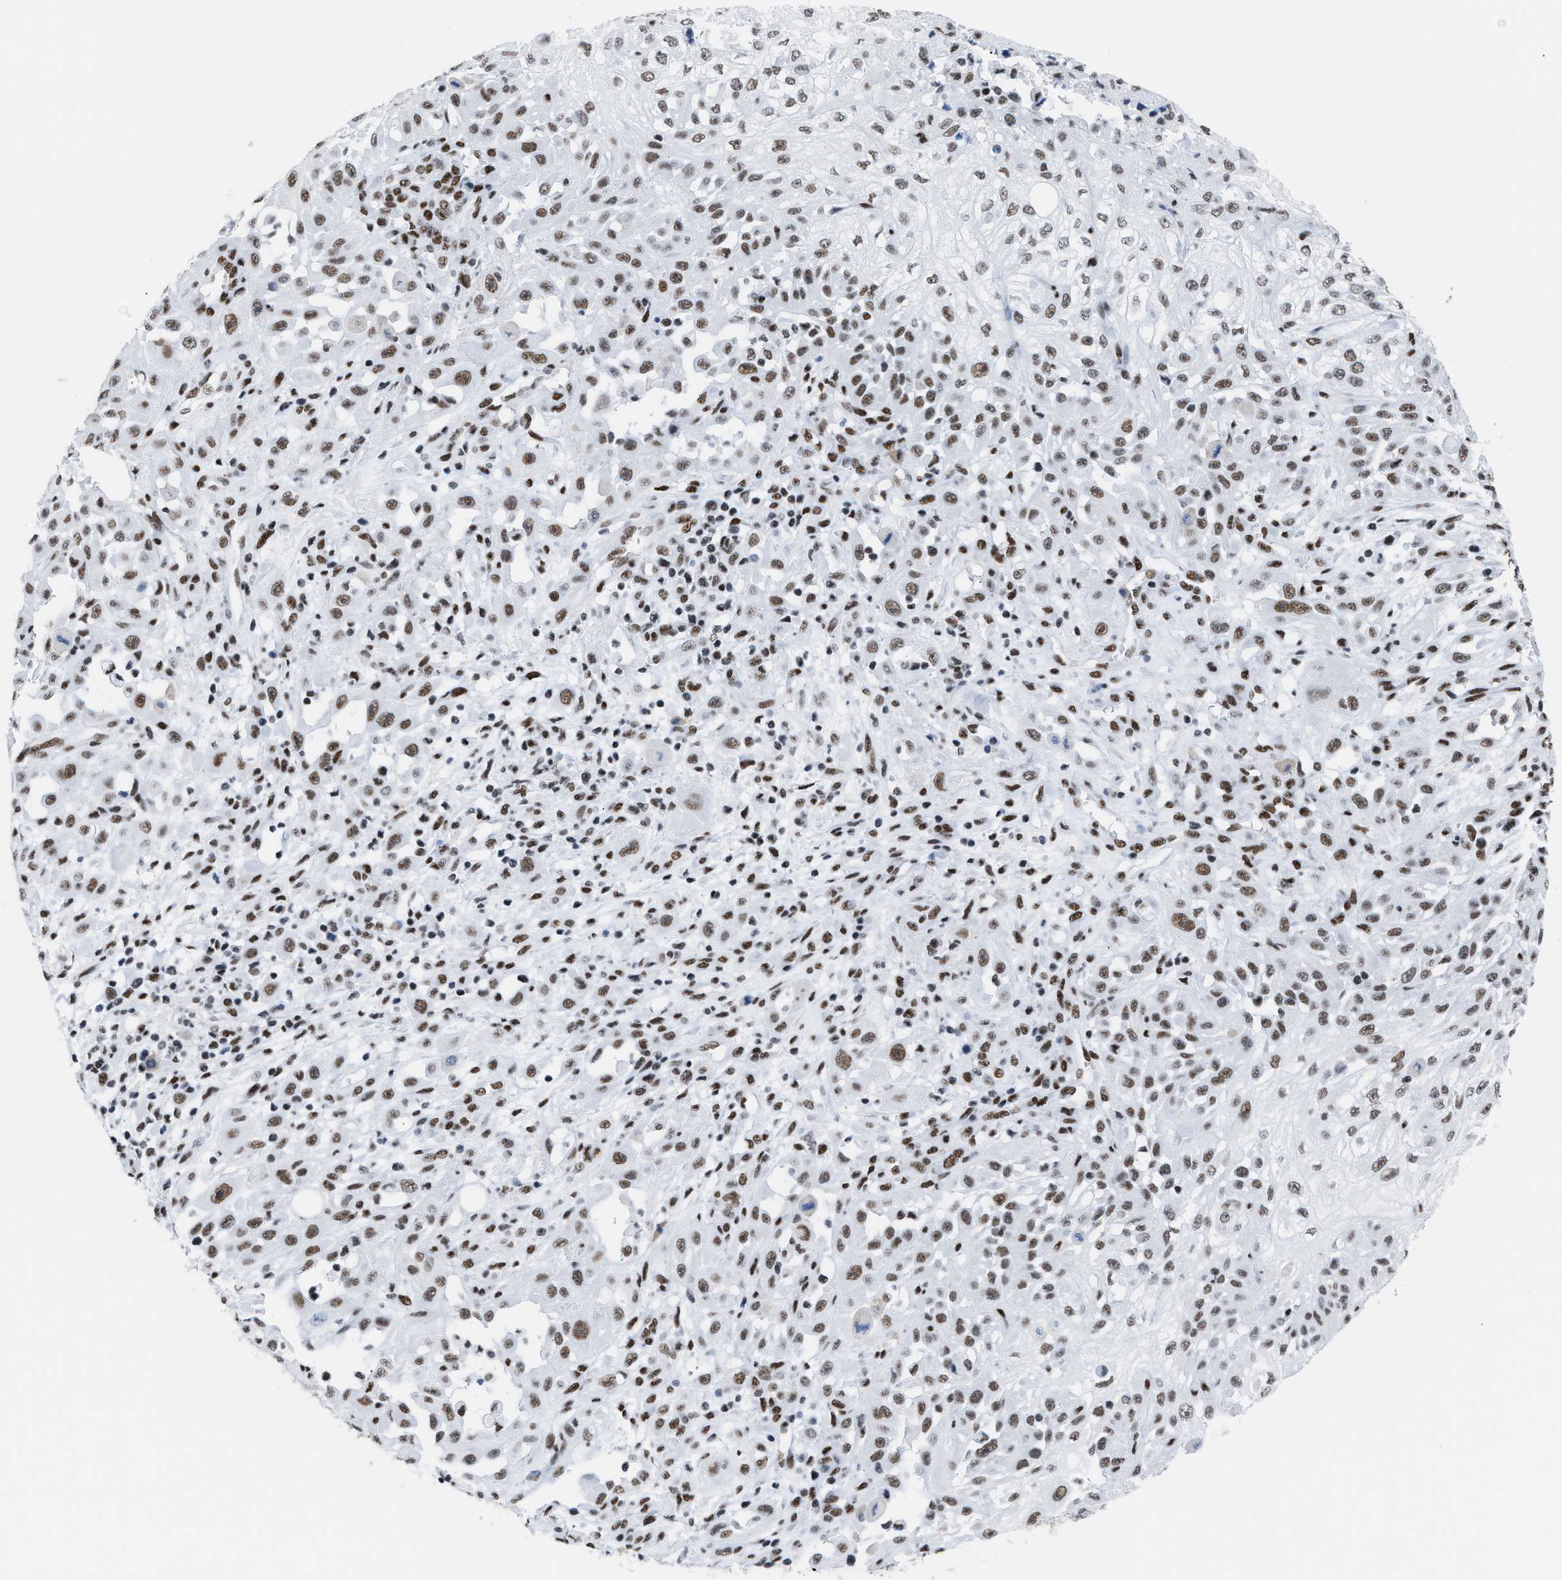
{"staining": {"intensity": "moderate", "quantity": ">75%", "location": "nuclear"}, "tissue": "skin cancer", "cell_type": "Tumor cells", "image_type": "cancer", "snomed": [{"axis": "morphology", "description": "Squamous cell carcinoma, NOS"}, {"axis": "morphology", "description": "Squamous cell carcinoma, metastatic, NOS"}, {"axis": "topography", "description": "Skin"}, {"axis": "topography", "description": "Lymph node"}], "caption": "Protein expression analysis of human skin cancer reveals moderate nuclear positivity in about >75% of tumor cells.", "gene": "CCAR2", "patient": {"sex": "male", "age": 75}}